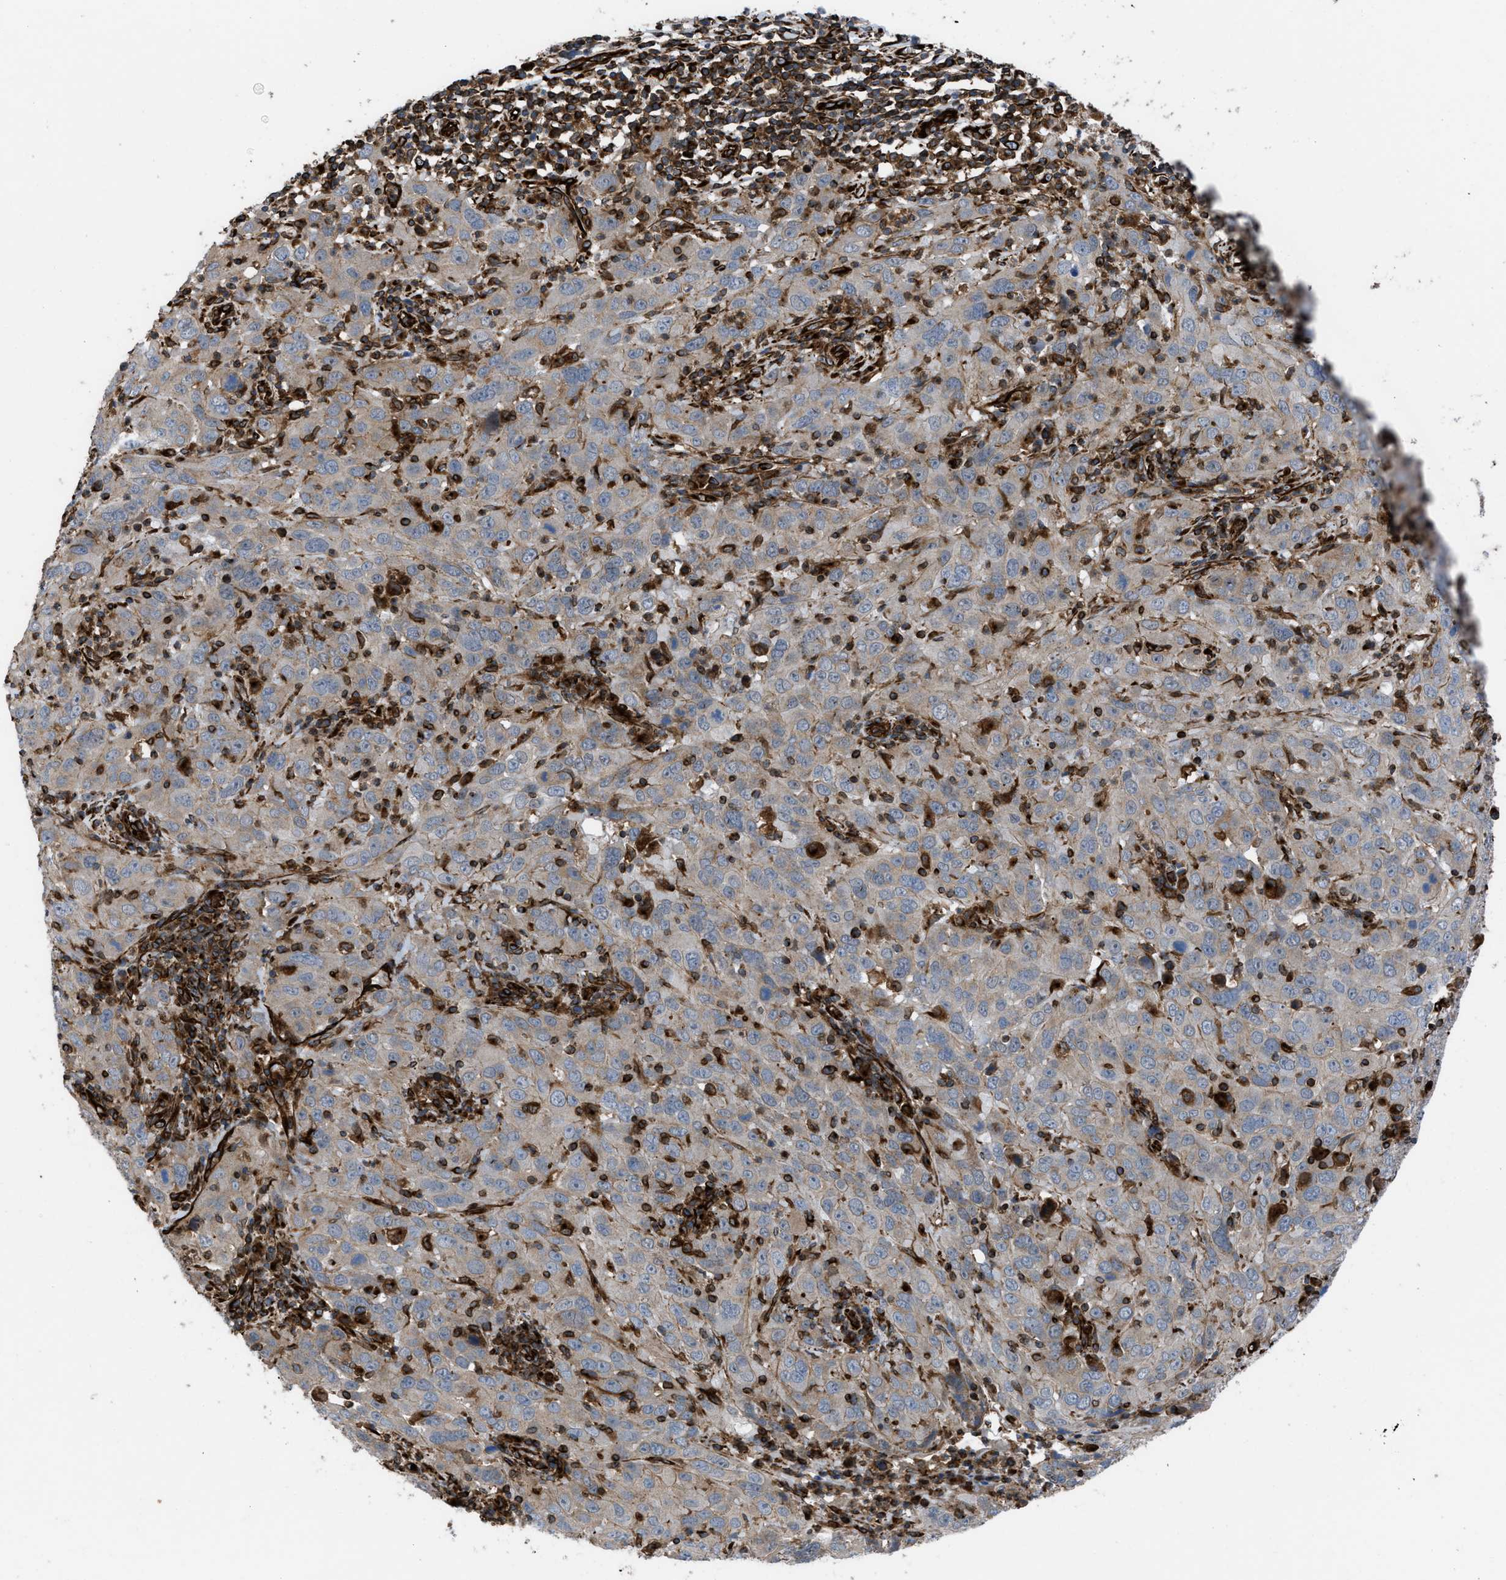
{"staining": {"intensity": "weak", "quantity": ">75%", "location": "cytoplasmic/membranous"}, "tissue": "cervical cancer", "cell_type": "Tumor cells", "image_type": "cancer", "snomed": [{"axis": "morphology", "description": "Squamous cell carcinoma, NOS"}, {"axis": "topography", "description": "Cervix"}], "caption": "Cervical cancer stained with a brown dye exhibits weak cytoplasmic/membranous positive staining in approximately >75% of tumor cells.", "gene": "PTPRE", "patient": {"sex": "female", "age": 32}}